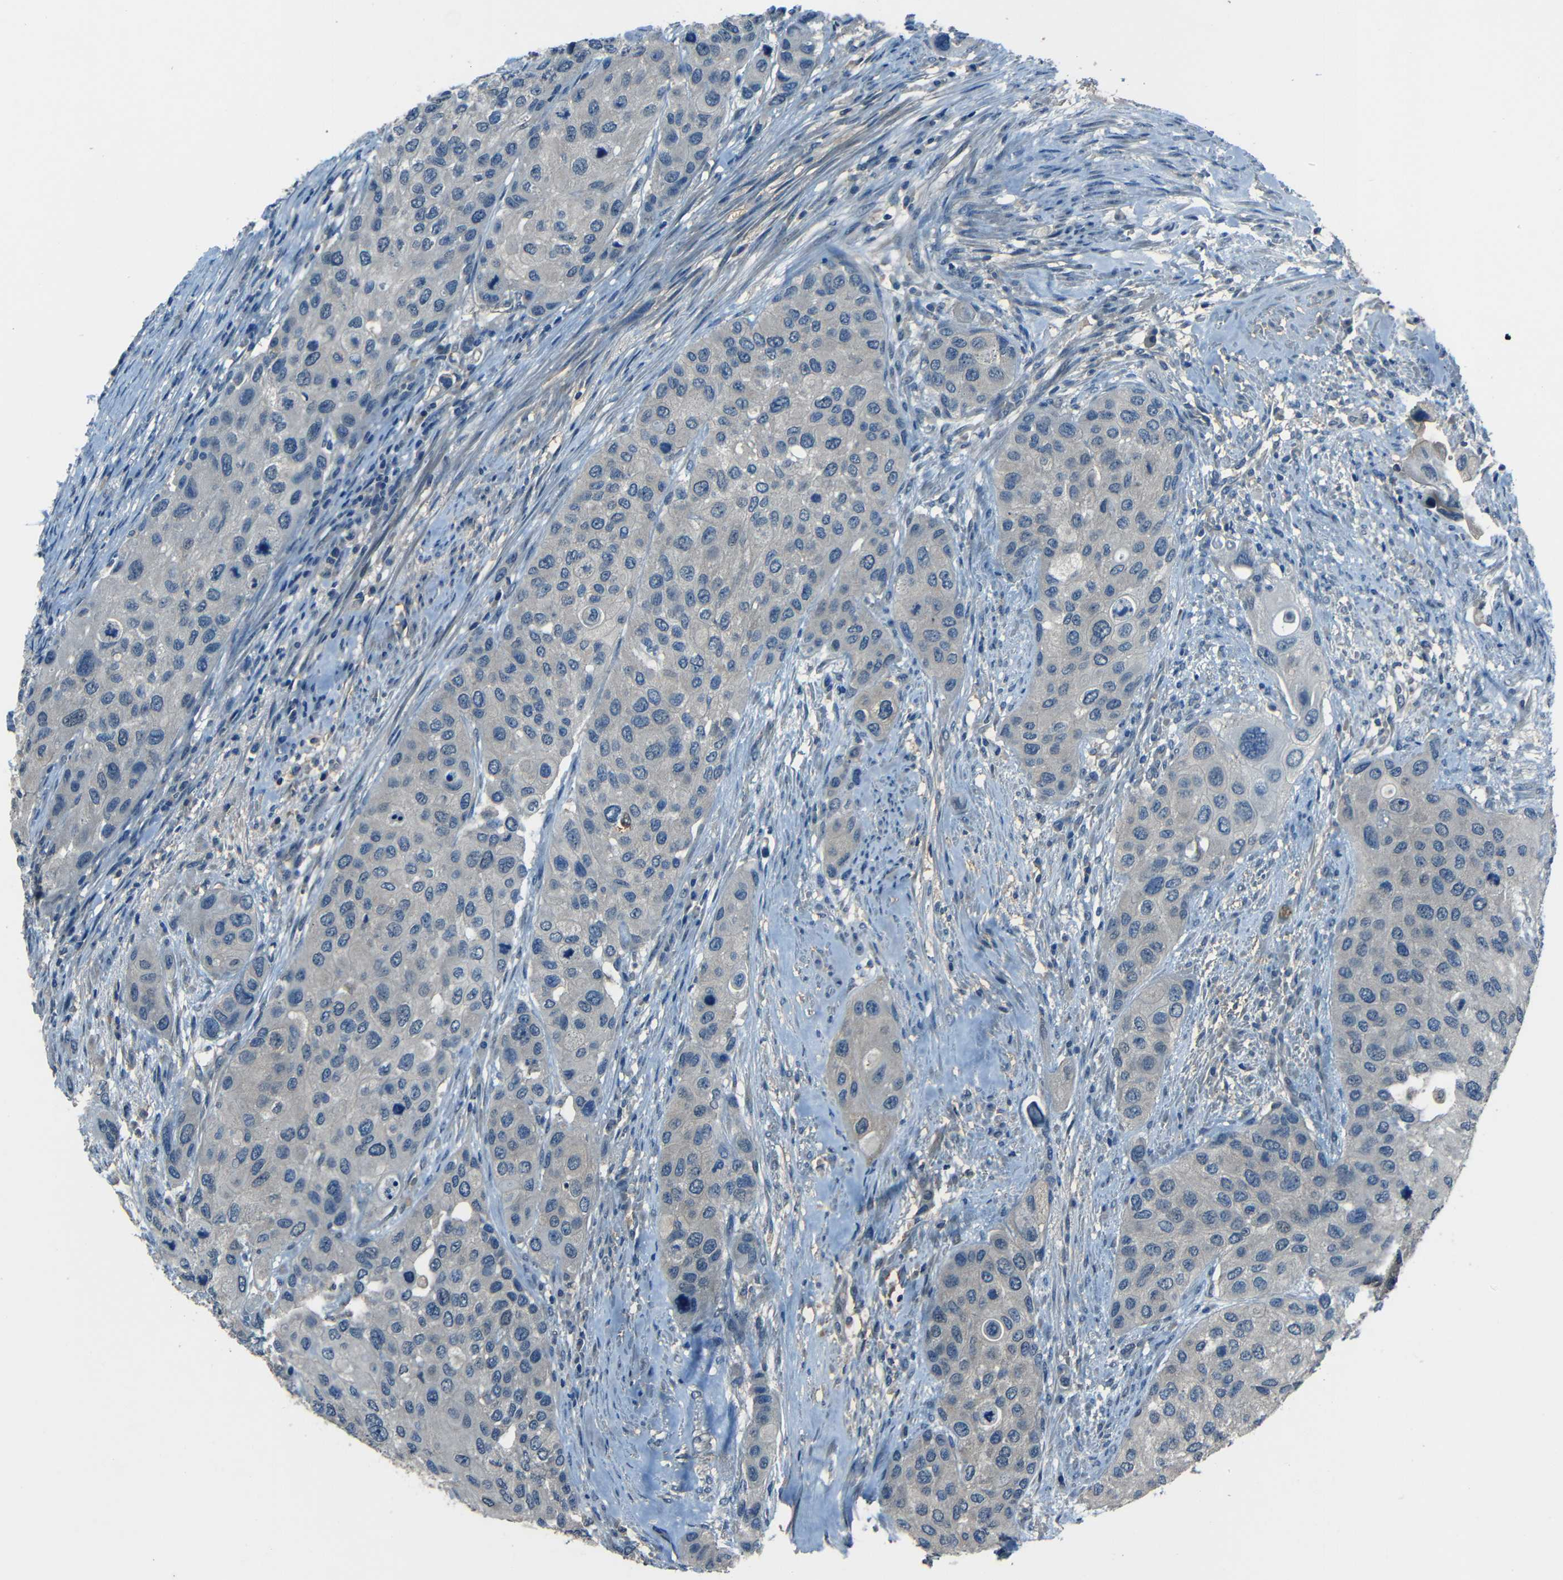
{"staining": {"intensity": "negative", "quantity": "none", "location": "none"}, "tissue": "urothelial cancer", "cell_type": "Tumor cells", "image_type": "cancer", "snomed": [{"axis": "morphology", "description": "Urothelial carcinoma, High grade"}, {"axis": "topography", "description": "Urinary bladder"}], "caption": "The IHC image has no significant staining in tumor cells of high-grade urothelial carcinoma tissue. The staining was performed using DAB to visualize the protein expression in brown, while the nuclei were stained in blue with hematoxylin (Magnification: 20x).", "gene": "SLA", "patient": {"sex": "female", "age": 56}}